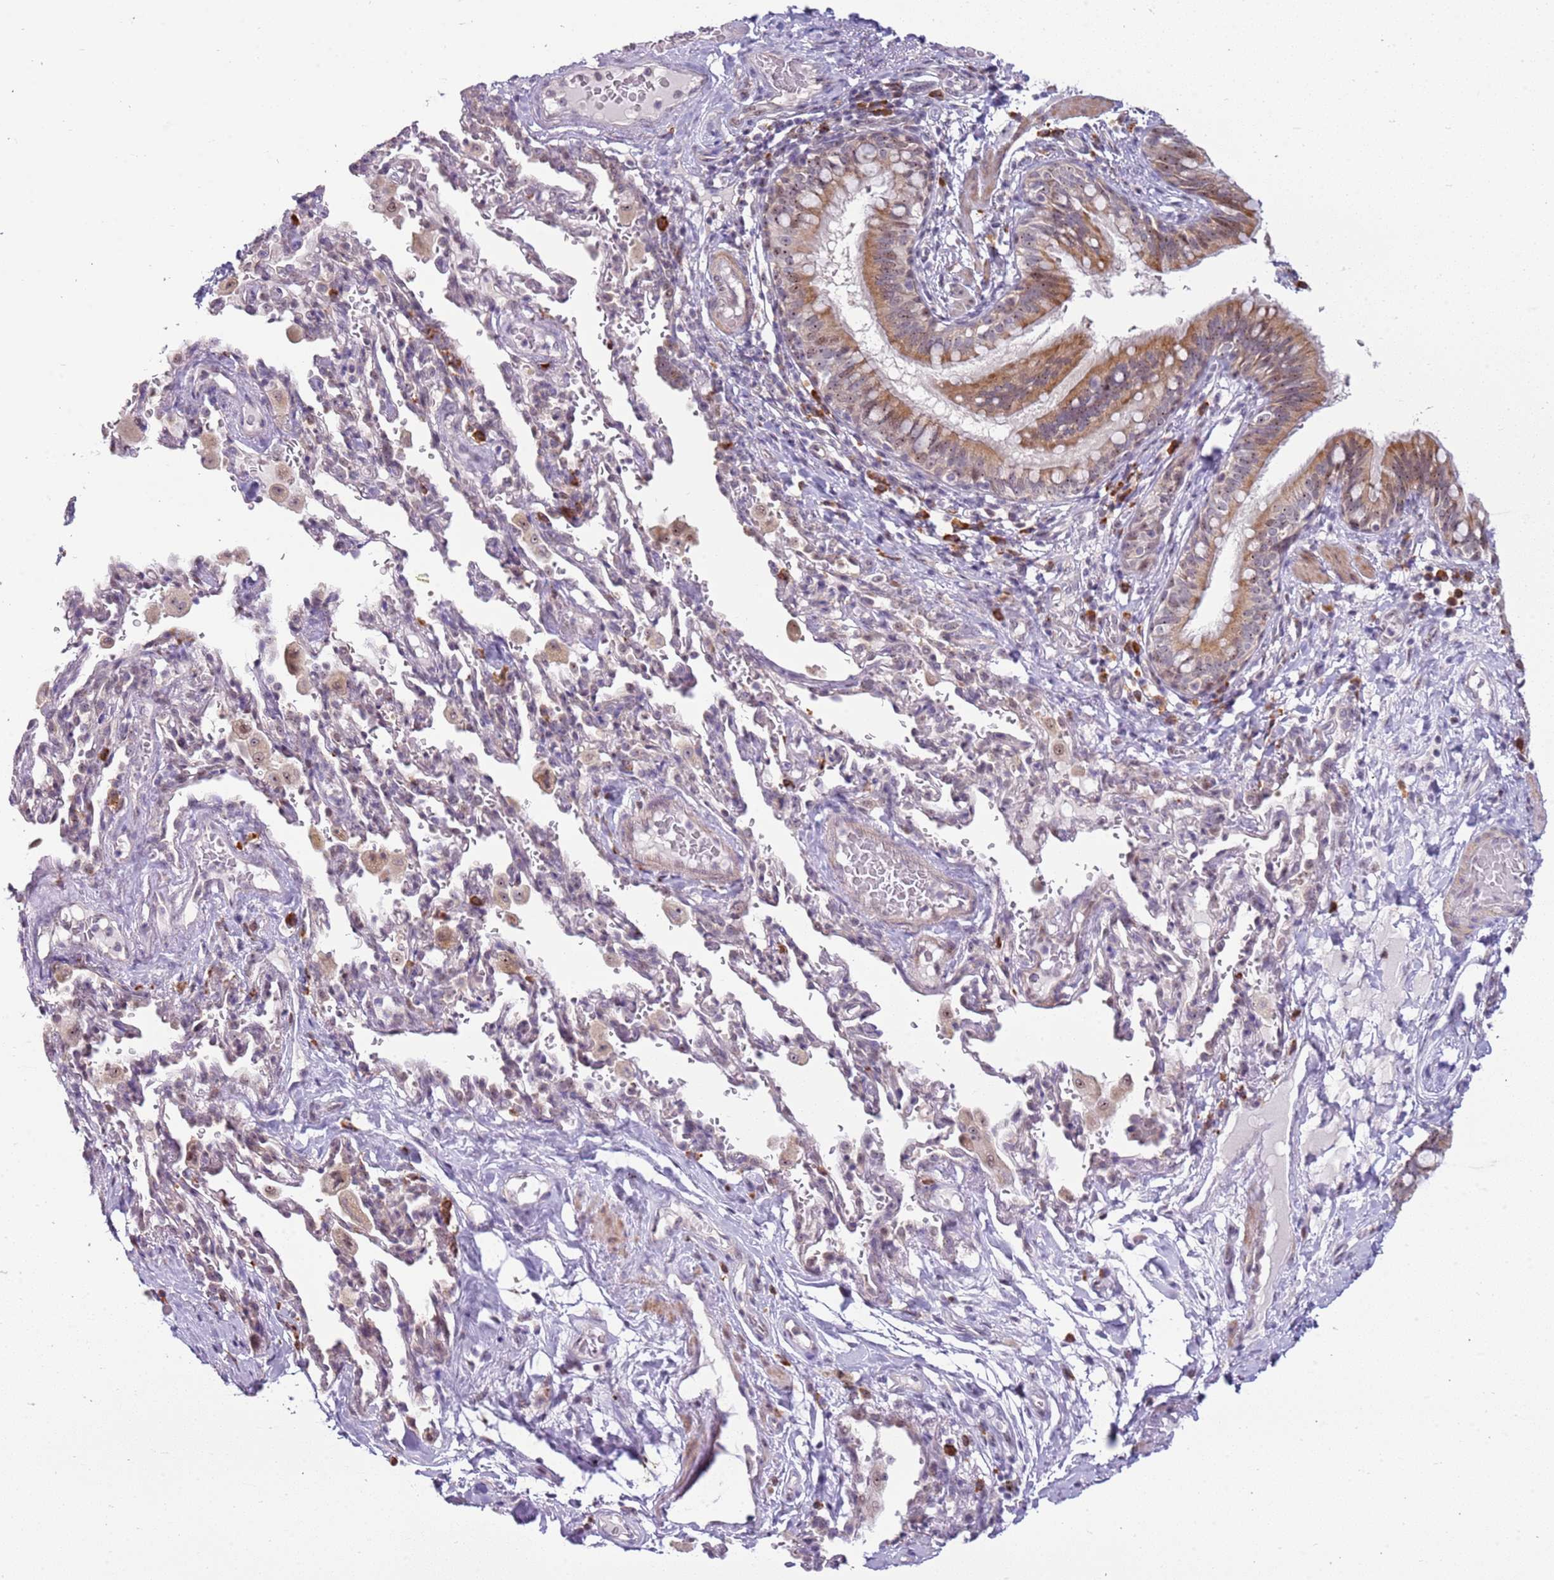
{"staining": {"intensity": "moderate", "quantity": ">75%", "location": "cytoplasmic/membranous,nuclear"}, "tissue": "bronchus", "cell_type": "Respiratory epithelial cells", "image_type": "normal", "snomed": [{"axis": "morphology", "description": "Normal tissue, NOS"}, {"axis": "topography", "description": "Cartilage tissue"}, {"axis": "topography", "description": "Bronchus"}], "caption": "Immunohistochemistry (DAB) staining of benign human bronchus exhibits moderate cytoplasmic/membranous,nuclear protein positivity in about >75% of respiratory epithelial cells.", "gene": "UCMA", "patient": {"sex": "female", "age": 36}}